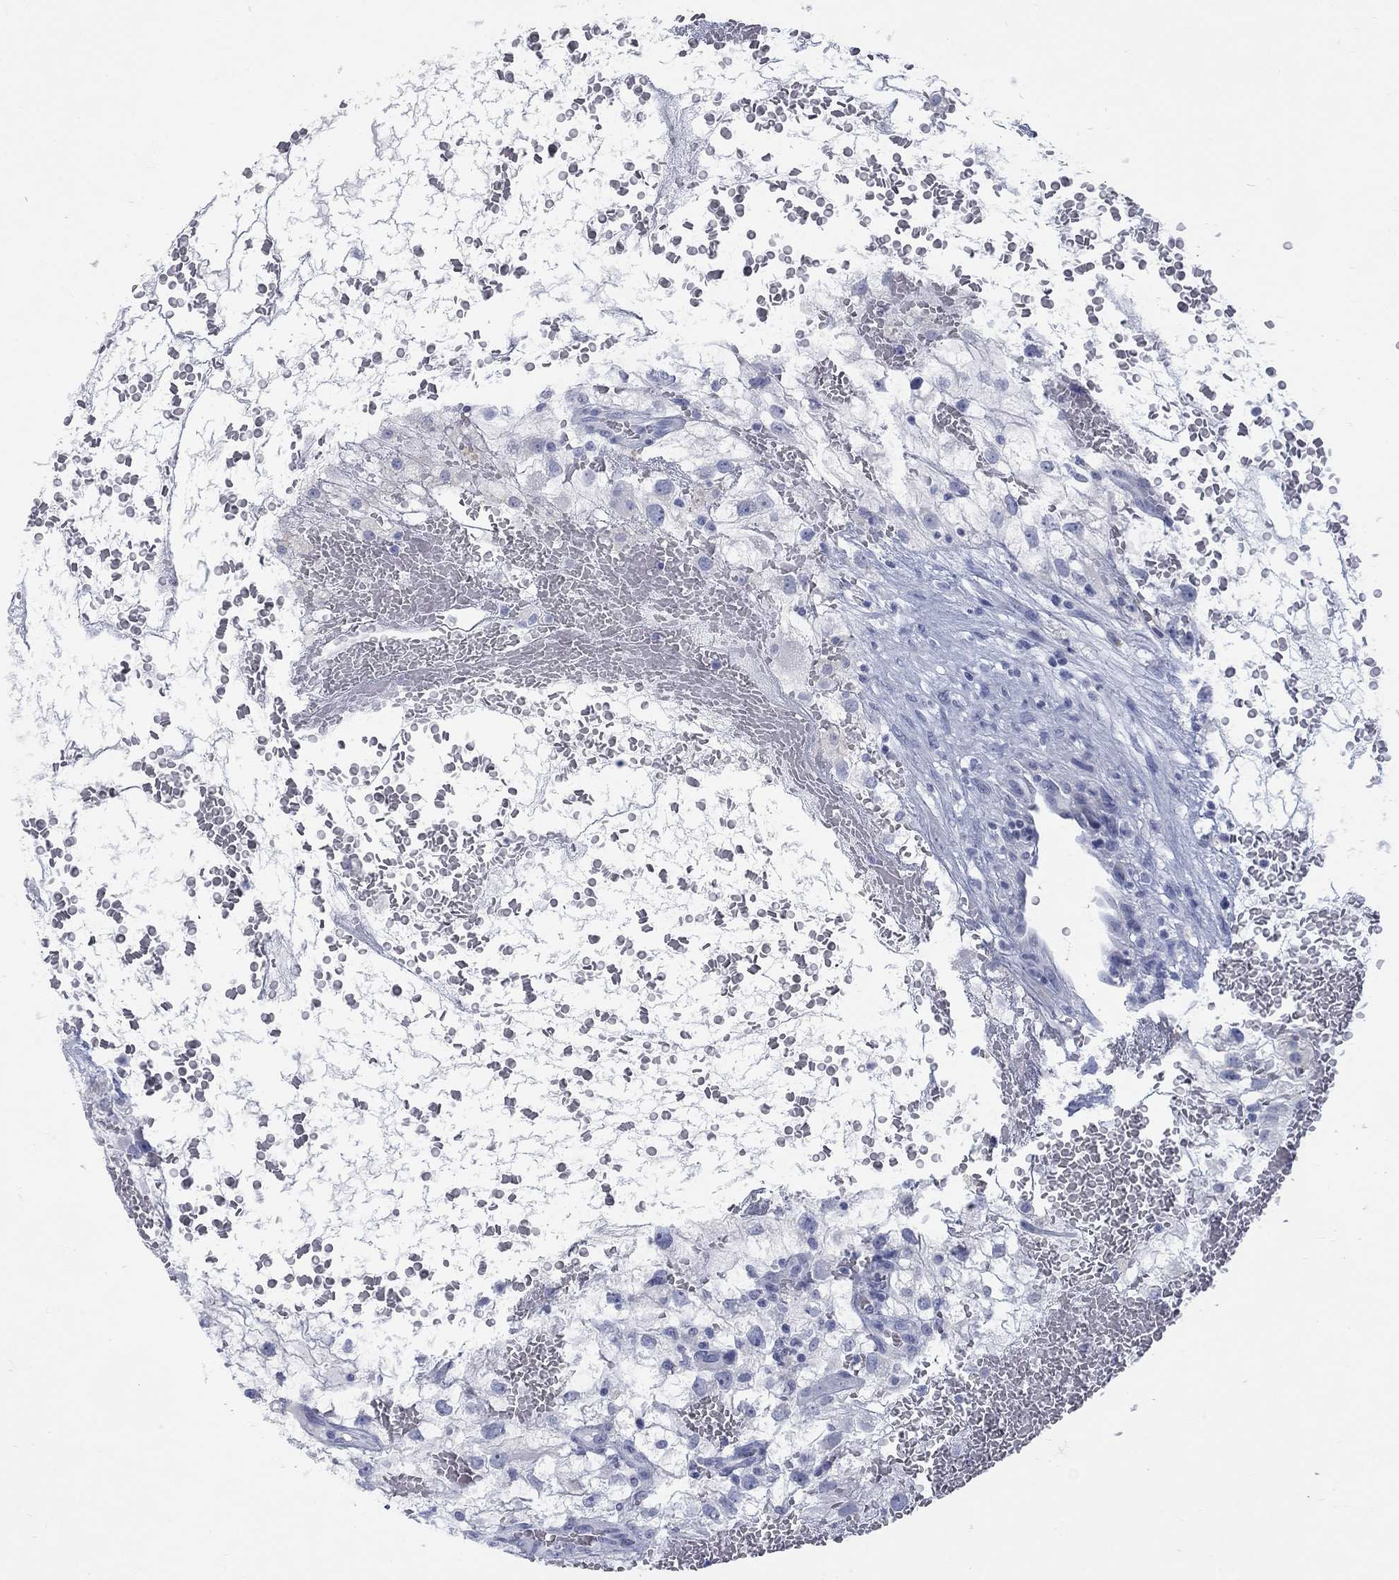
{"staining": {"intensity": "negative", "quantity": "none", "location": "none"}, "tissue": "renal cancer", "cell_type": "Tumor cells", "image_type": "cancer", "snomed": [{"axis": "morphology", "description": "Adenocarcinoma, NOS"}, {"axis": "topography", "description": "Kidney"}], "caption": "Immunohistochemistry (IHC) photomicrograph of neoplastic tissue: human renal cancer stained with DAB reveals no significant protein staining in tumor cells.", "gene": "RFTN2", "patient": {"sex": "male", "age": 59}}